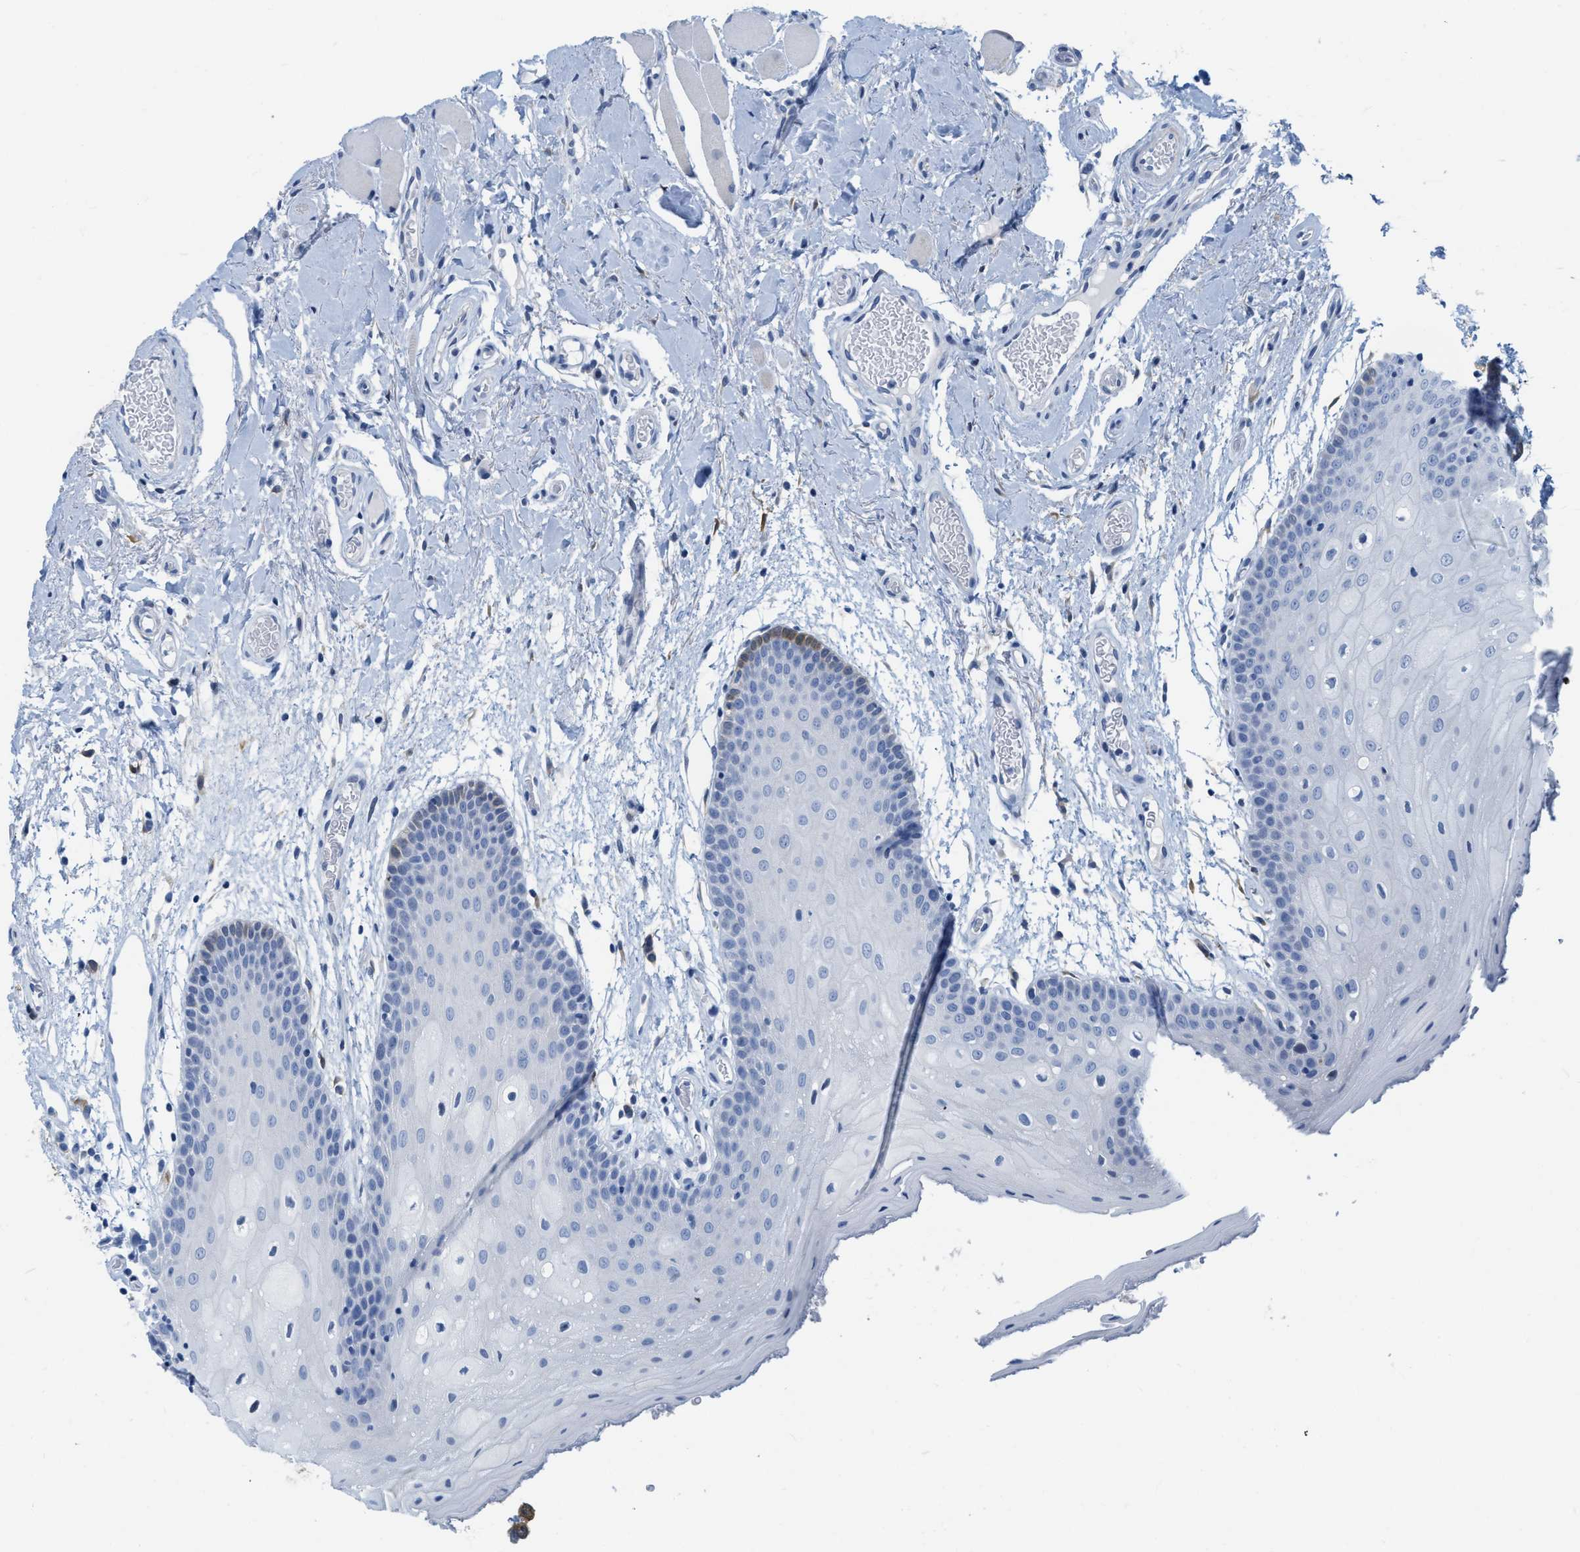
{"staining": {"intensity": "moderate", "quantity": "<25%", "location": "cytoplasmic/membranous"}, "tissue": "oral mucosa", "cell_type": "Squamous epithelial cells", "image_type": "normal", "snomed": [{"axis": "morphology", "description": "Normal tissue, NOS"}, {"axis": "morphology", "description": "Squamous cell carcinoma, NOS"}, {"axis": "topography", "description": "Oral tissue"}, {"axis": "topography", "description": "Head-Neck"}], "caption": "Immunohistochemical staining of unremarkable human oral mucosa shows moderate cytoplasmic/membranous protein expression in approximately <25% of squamous epithelial cells.", "gene": "CRYM", "patient": {"sex": "male", "age": 71}}